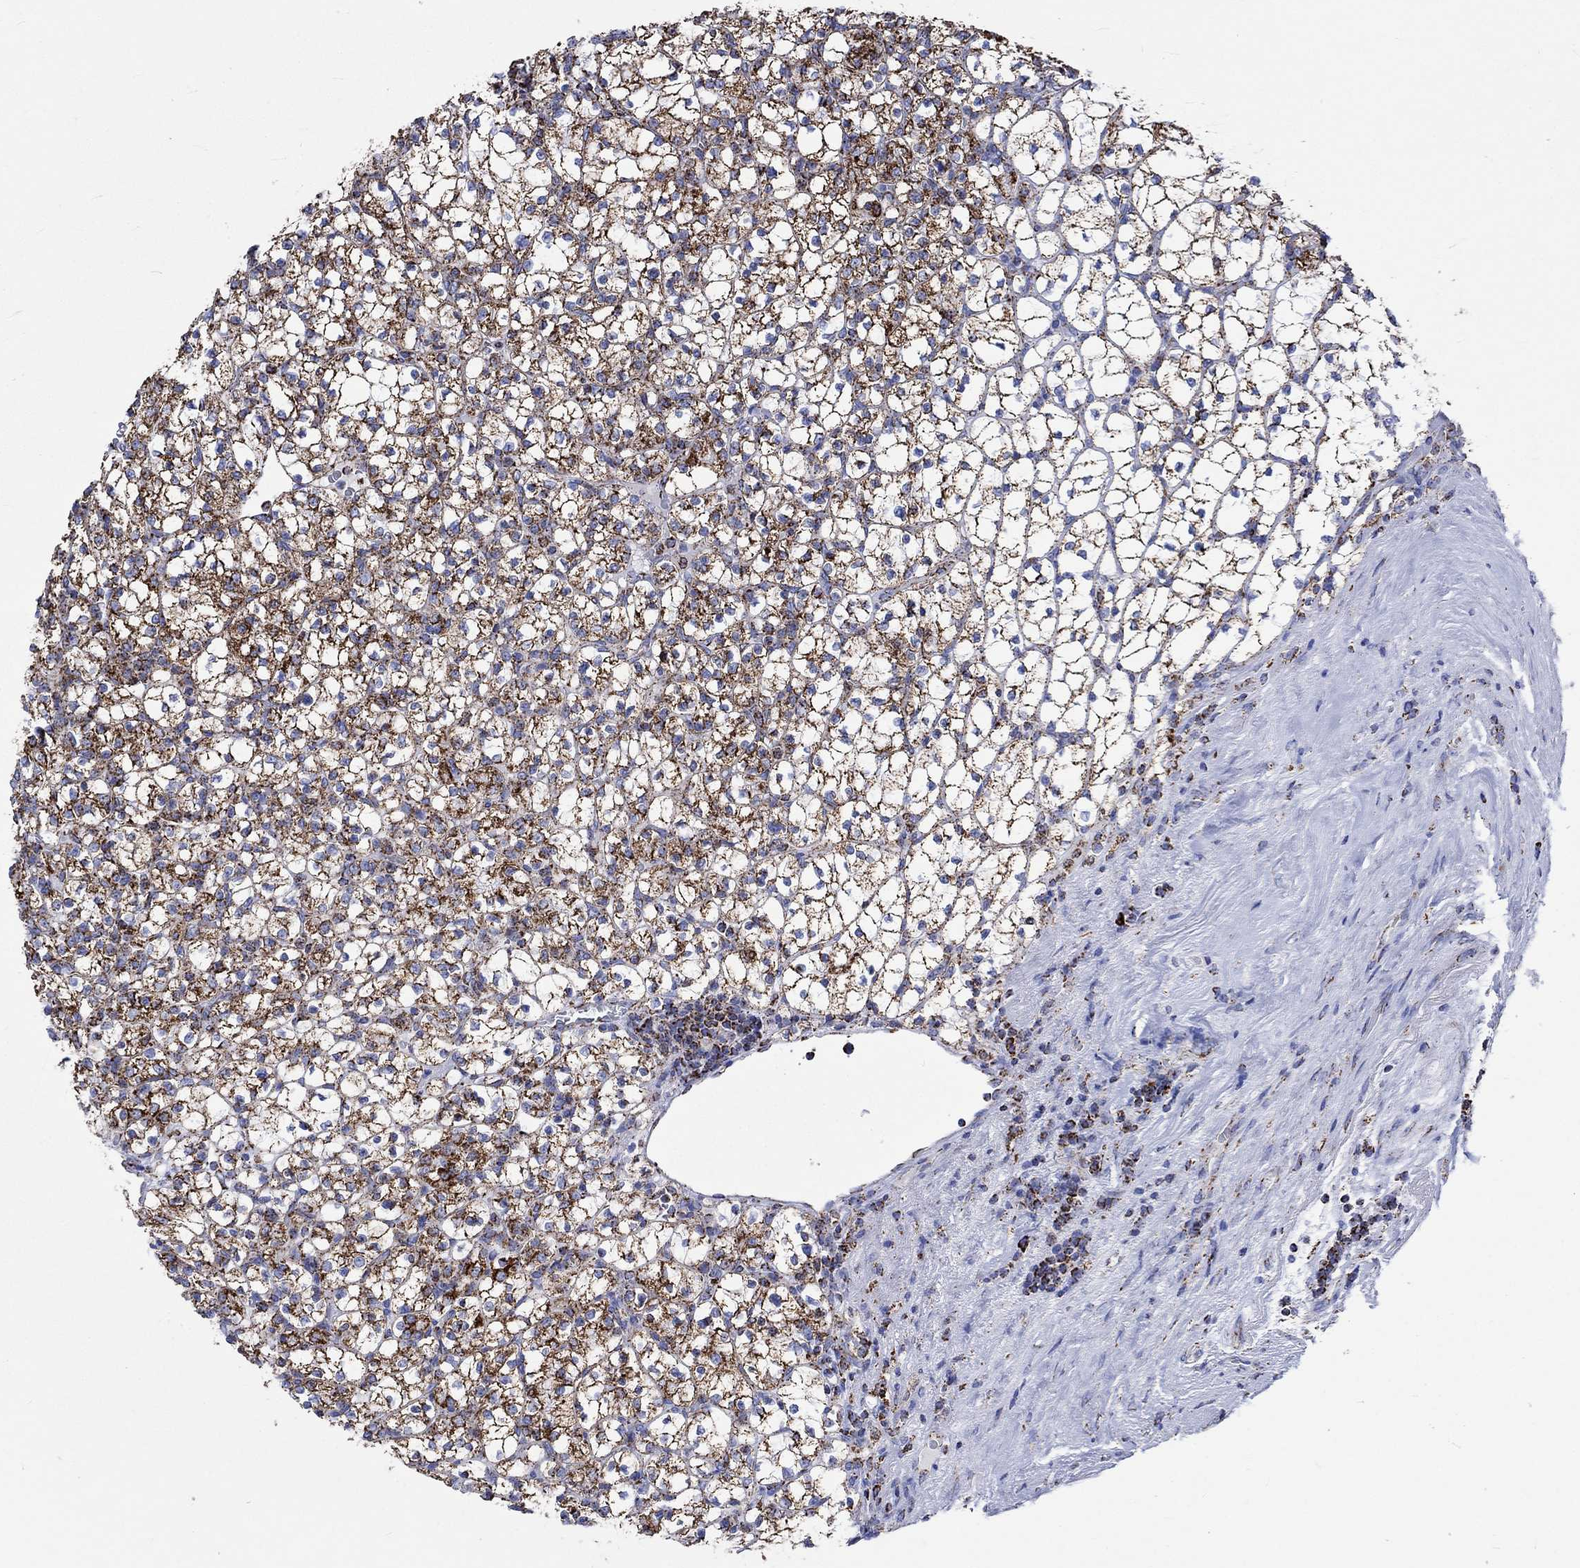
{"staining": {"intensity": "strong", "quantity": ">75%", "location": "cytoplasmic/membranous"}, "tissue": "renal cancer", "cell_type": "Tumor cells", "image_type": "cancer", "snomed": [{"axis": "morphology", "description": "Adenocarcinoma, NOS"}, {"axis": "topography", "description": "Kidney"}], "caption": "An image showing strong cytoplasmic/membranous positivity in about >75% of tumor cells in renal cancer, as visualized by brown immunohistochemical staining.", "gene": "RCE1", "patient": {"sex": "female", "age": 89}}